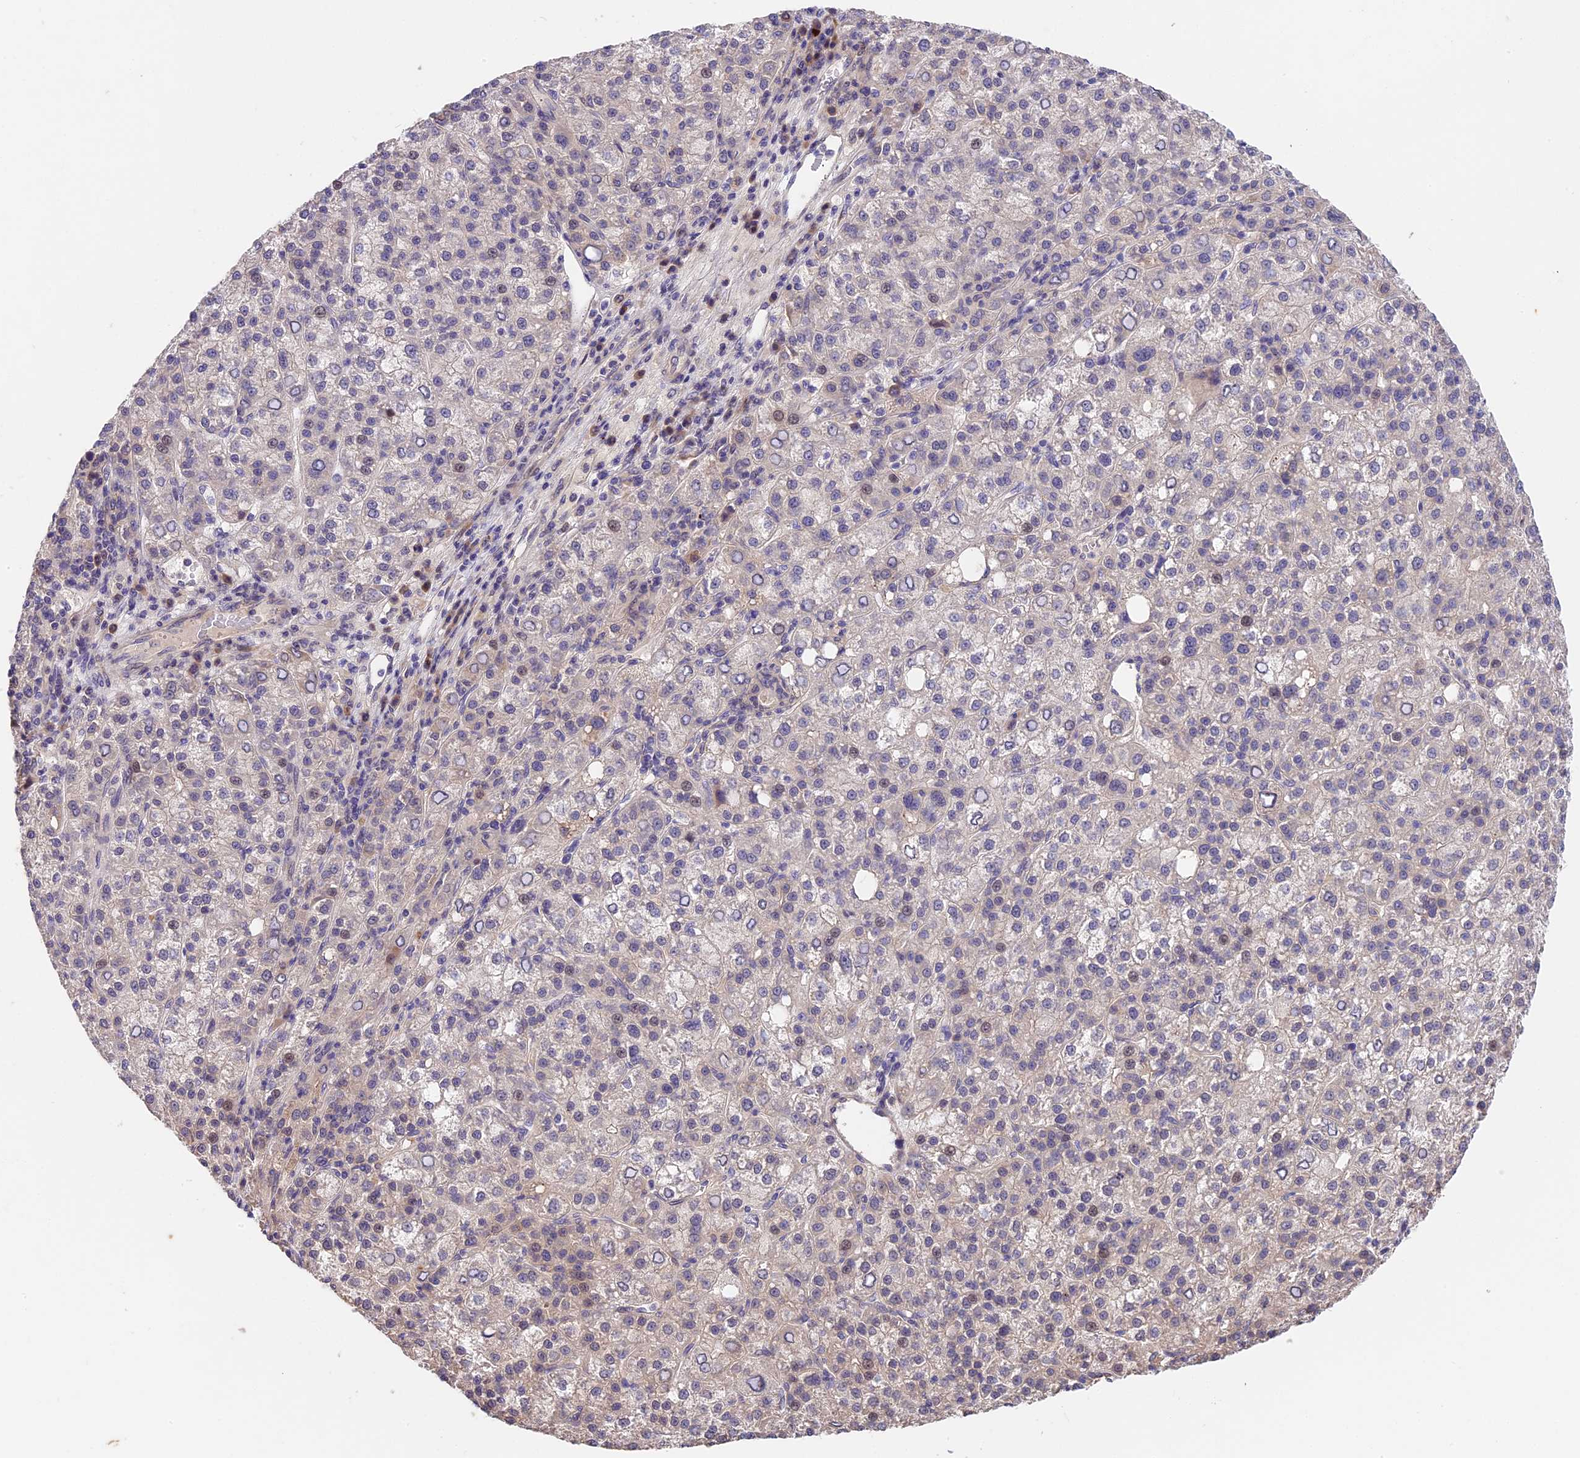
{"staining": {"intensity": "moderate", "quantity": "<25%", "location": "cytoplasmic/membranous,nuclear"}, "tissue": "liver cancer", "cell_type": "Tumor cells", "image_type": "cancer", "snomed": [{"axis": "morphology", "description": "Carcinoma, Hepatocellular, NOS"}, {"axis": "topography", "description": "Liver"}], "caption": "Moderate cytoplasmic/membranous and nuclear staining for a protein is seen in about <25% of tumor cells of liver cancer (hepatocellular carcinoma) using immunohistochemistry.", "gene": "BSCL2", "patient": {"sex": "female", "age": 58}}